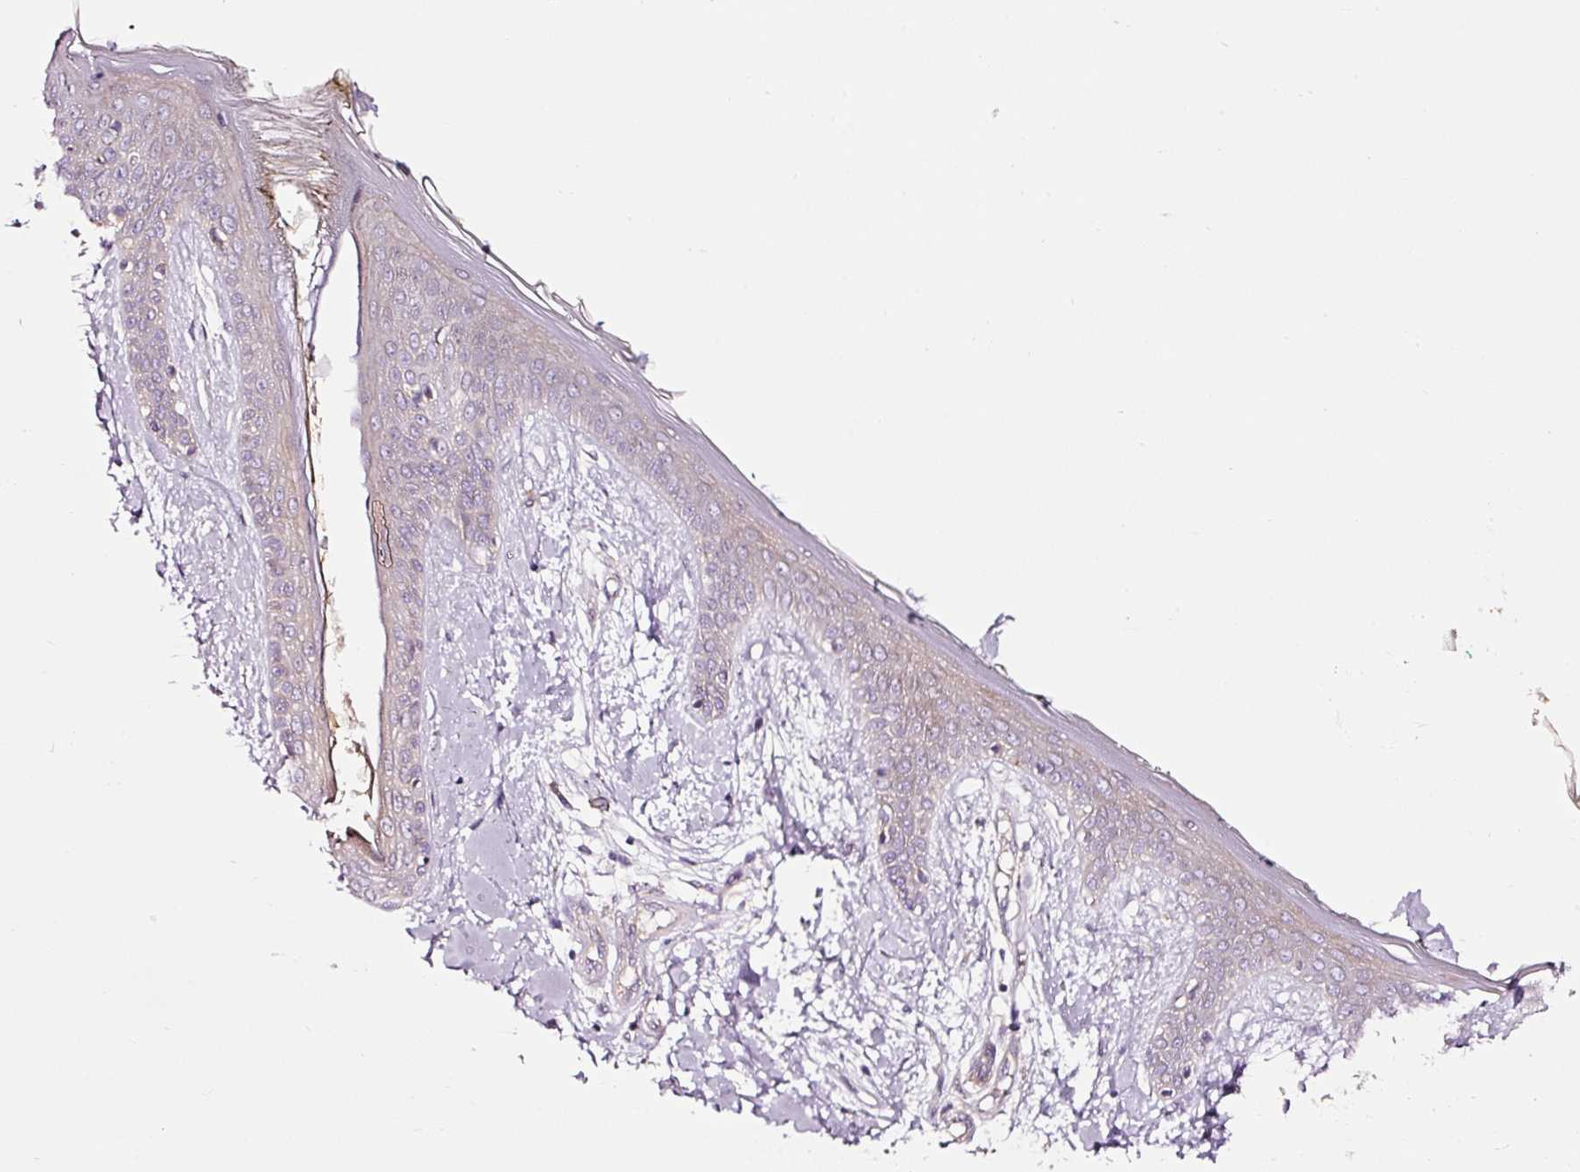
{"staining": {"intensity": "weak", "quantity": "<25%", "location": "cytoplasmic/membranous"}, "tissue": "skin", "cell_type": "Fibroblasts", "image_type": "normal", "snomed": [{"axis": "morphology", "description": "Normal tissue, NOS"}, {"axis": "topography", "description": "Skin"}], "caption": "This photomicrograph is of benign skin stained with immunohistochemistry to label a protein in brown with the nuclei are counter-stained blue. There is no expression in fibroblasts.", "gene": "NAPA", "patient": {"sex": "female", "age": 34}}